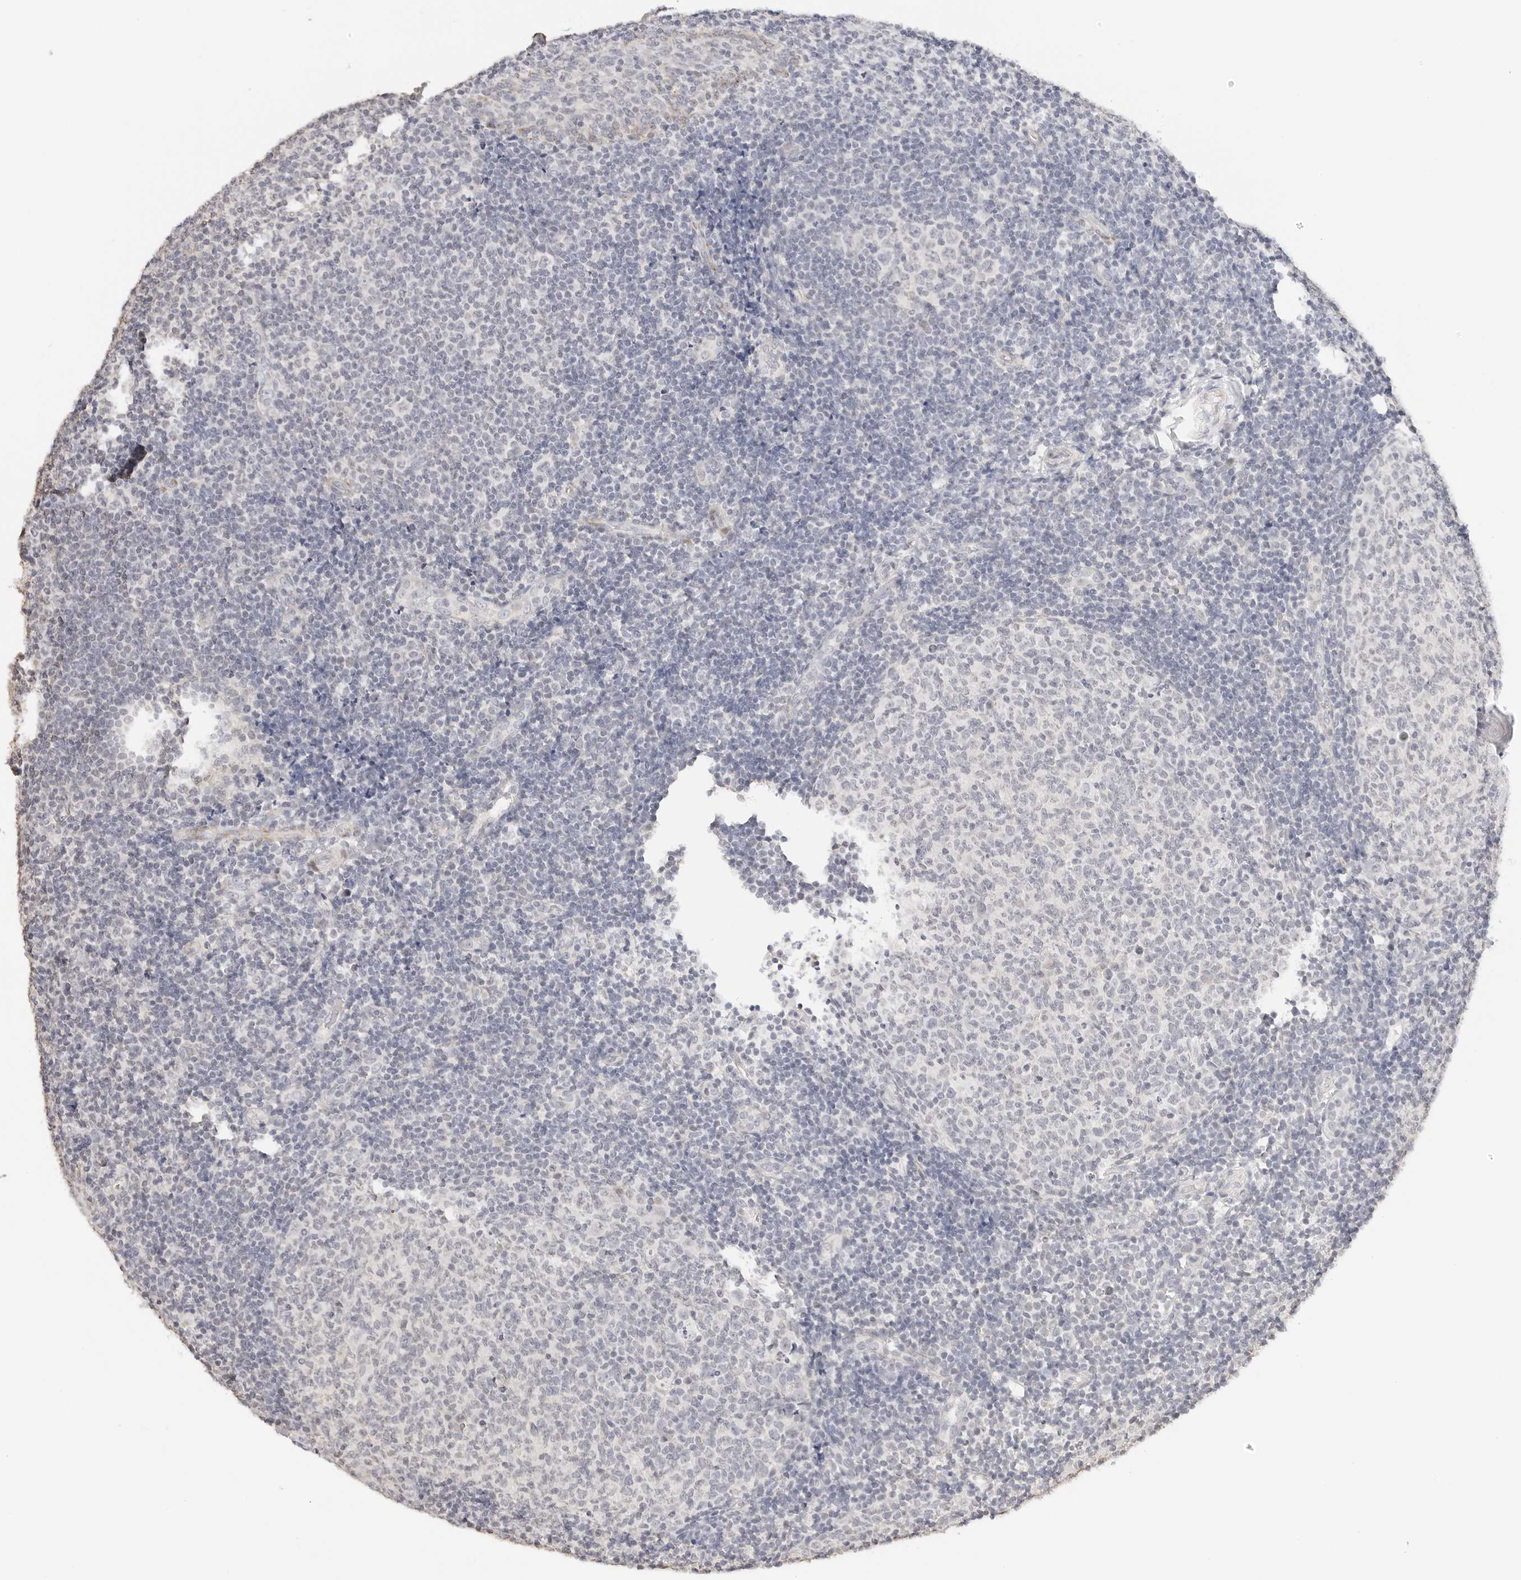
{"staining": {"intensity": "negative", "quantity": "none", "location": "none"}, "tissue": "tonsil", "cell_type": "Germinal center cells", "image_type": "normal", "snomed": [{"axis": "morphology", "description": "Normal tissue, NOS"}, {"axis": "topography", "description": "Tonsil"}], "caption": "Human tonsil stained for a protein using IHC displays no positivity in germinal center cells.", "gene": "PCDH19", "patient": {"sex": "female", "age": 19}}